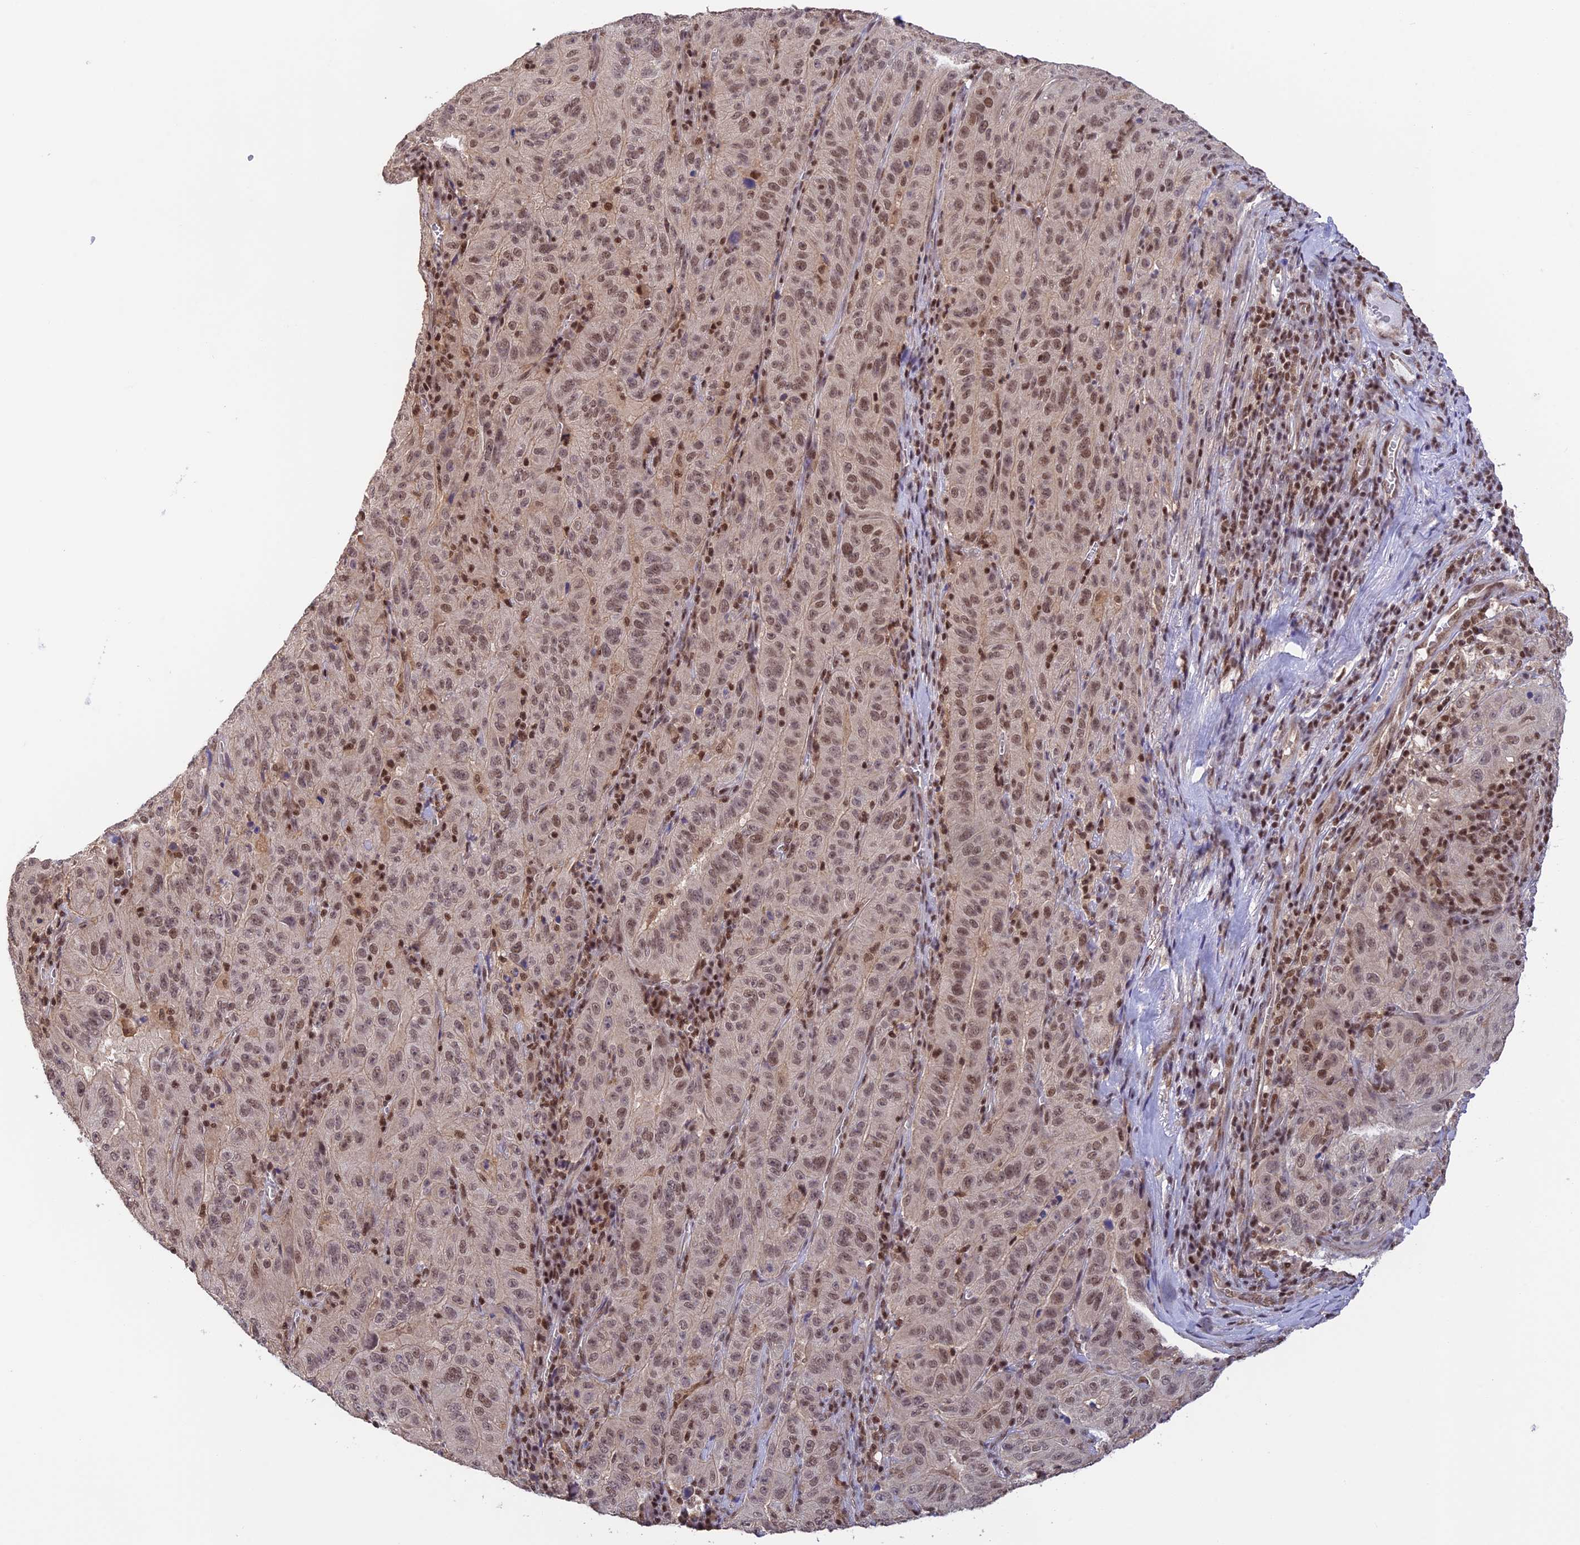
{"staining": {"intensity": "moderate", "quantity": ">75%", "location": "nuclear"}, "tissue": "pancreatic cancer", "cell_type": "Tumor cells", "image_type": "cancer", "snomed": [{"axis": "morphology", "description": "Adenocarcinoma, NOS"}, {"axis": "topography", "description": "Pancreas"}], "caption": "This is an image of immunohistochemistry staining of pancreatic cancer, which shows moderate expression in the nuclear of tumor cells.", "gene": "THAP11", "patient": {"sex": "male", "age": 63}}